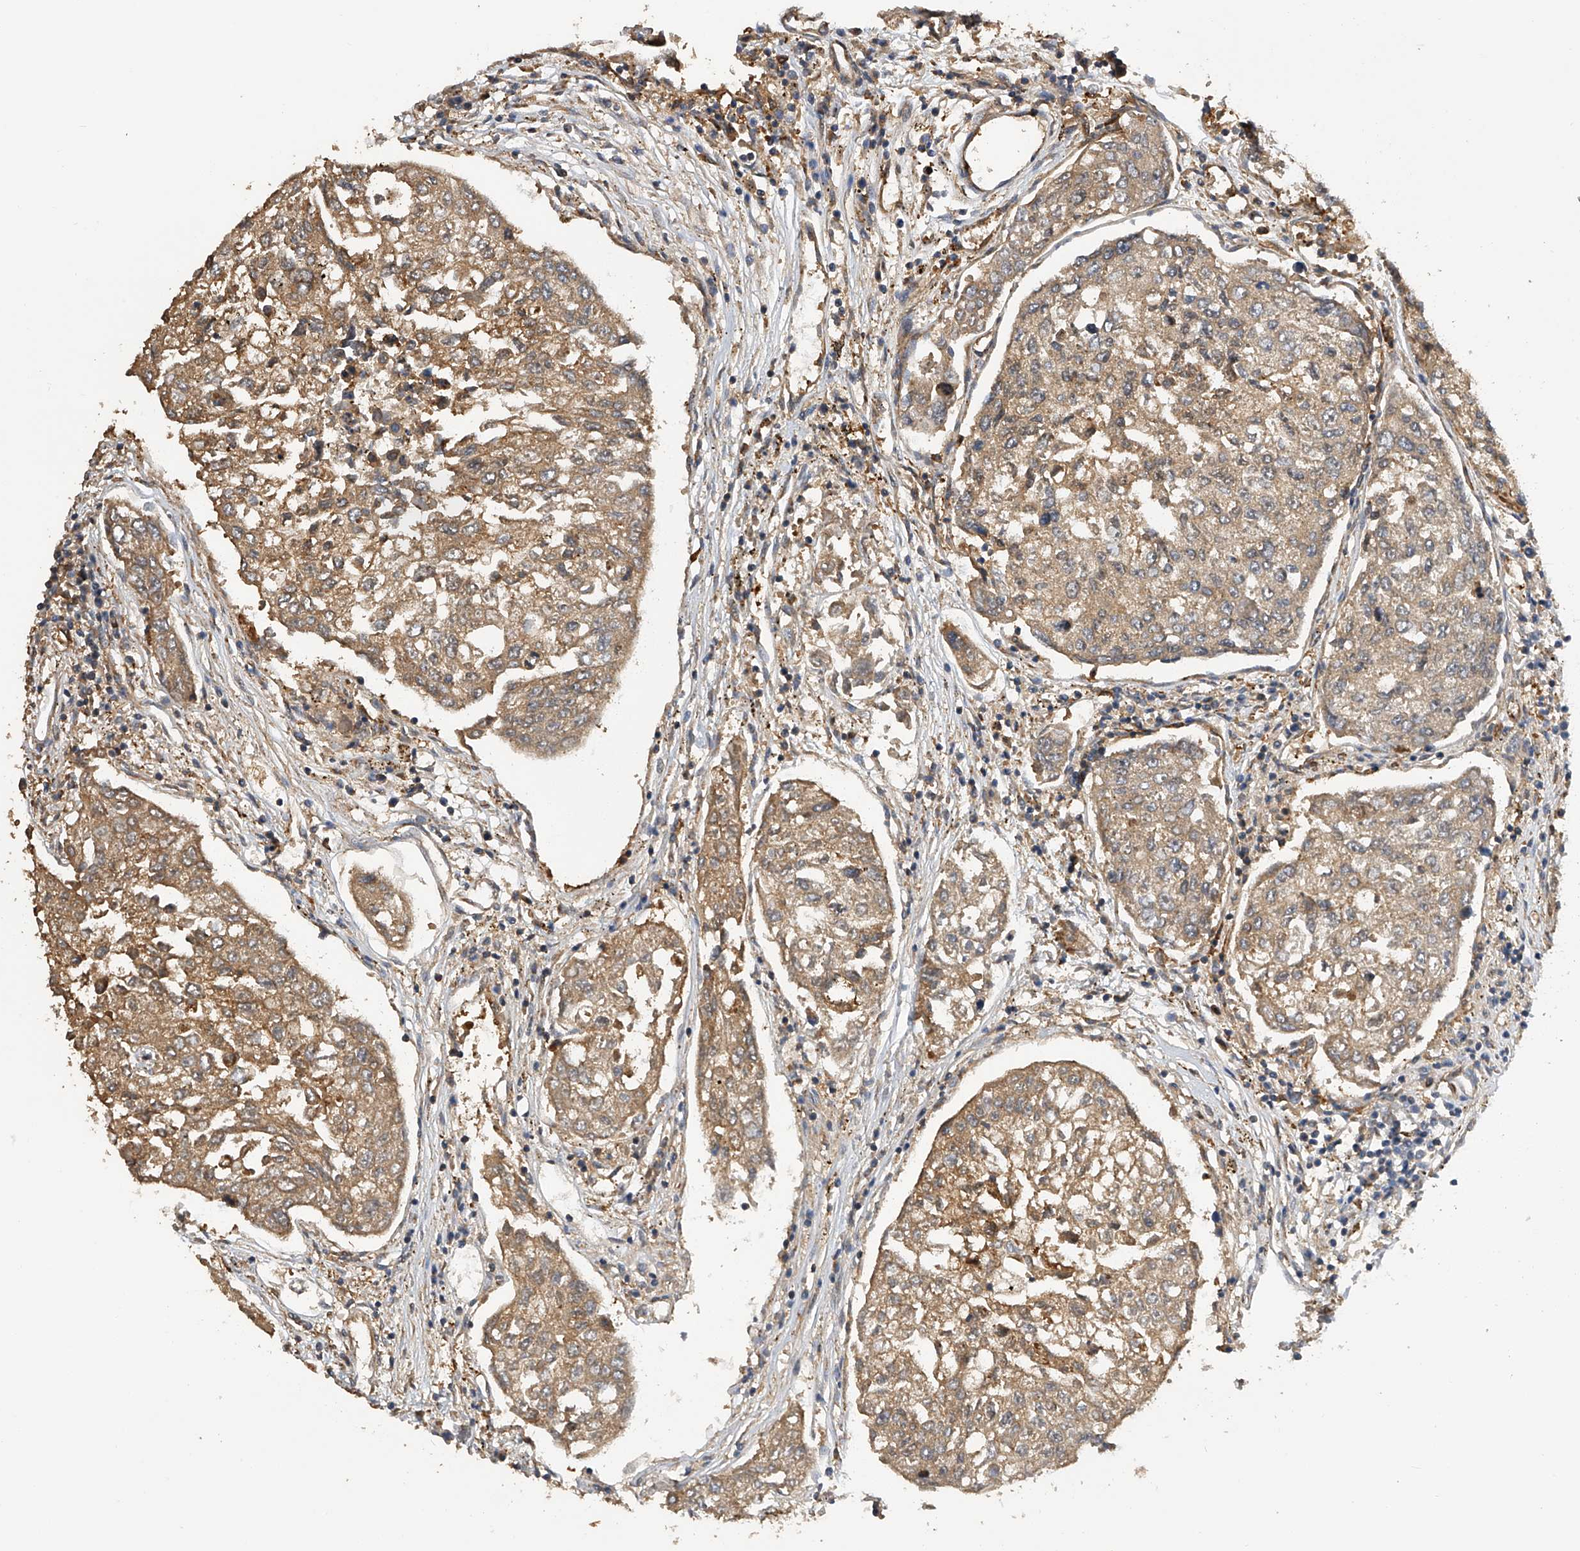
{"staining": {"intensity": "moderate", "quantity": ">75%", "location": "cytoplasmic/membranous"}, "tissue": "urothelial cancer", "cell_type": "Tumor cells", "image_type": "cancer", "snomed": [{"axis": "morphology", "description": "Urothelial carcinoma, High grade"}, {"axis": "topography", "description": "Lymph node"}, {"axis": "topography", "description": "Urinary bladder"}], "caption": "DAB (3,3'-diaminobenzidine) immunohistochemical staining of high-grade urothelial carcinoma reveals moderate cytoplasmic/membranous protein positivity in approximately >75% of tumor cells.", "gene": "PTPRA", "patient": {"sex": "male", "age": 51}}